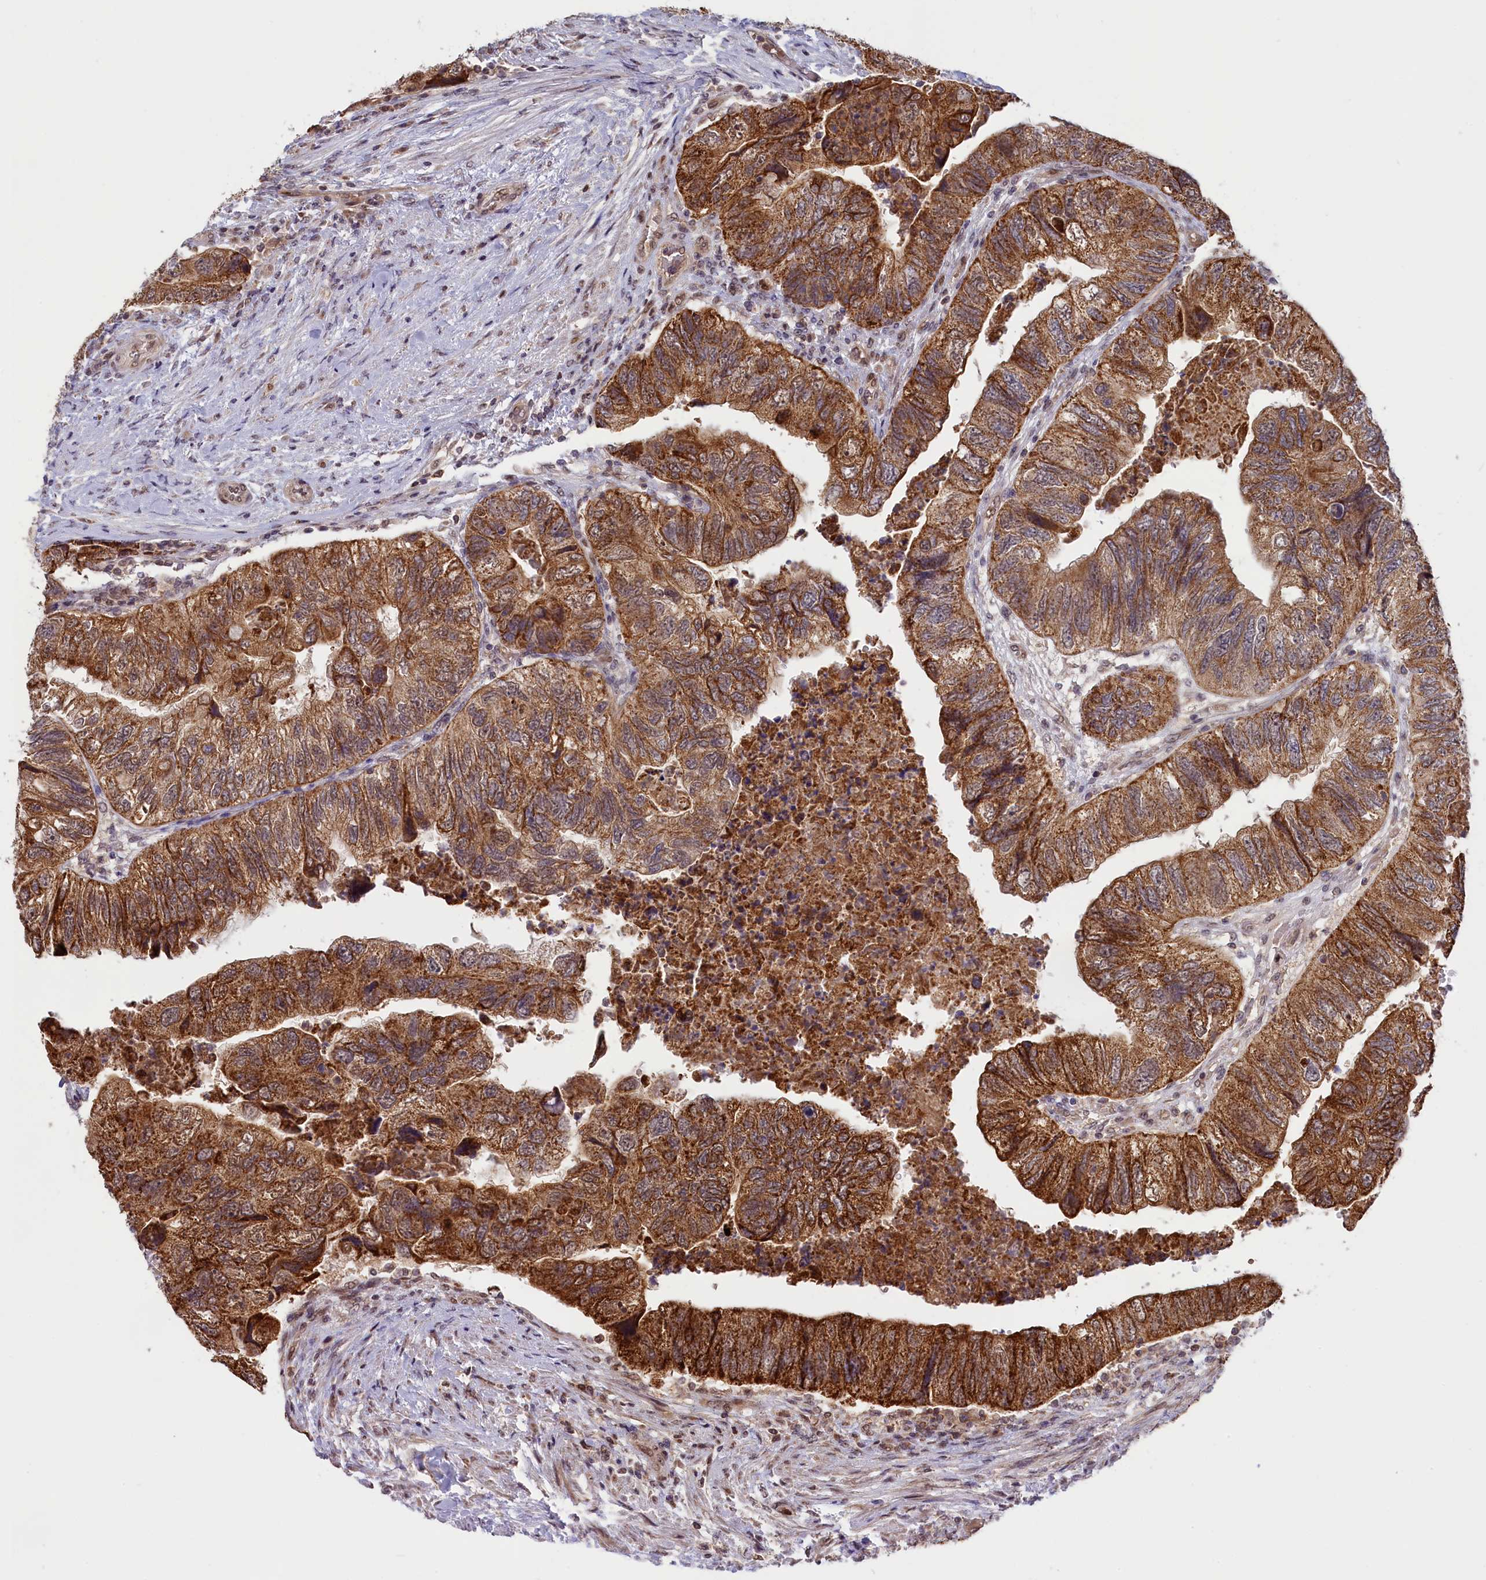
{"staining": {"intensity": "moderate", "quantity": ">75%", "location": "cytoplasmic/membranous,nuclear"}, "tissue": "colorectal cancer", "cell_type": "Tumor cells", "image_type": "cancer", "snomed": [{"axis": "morphology", "description": "Adenocarcinoma, NOS"}, {"axis": "topography", "description": "Rectum"}], "caption": "Colorectal cancer tissue shows moderate cytoplasmic/membranous and nuclear expression in approximately >75% of tumor cells (DAB (3,3'-diaminobenzidine) = brown stain, brightfield microscopy at high magnification).", "gene": "CARD8", "patient": {"sex": "male", "age": 63}}